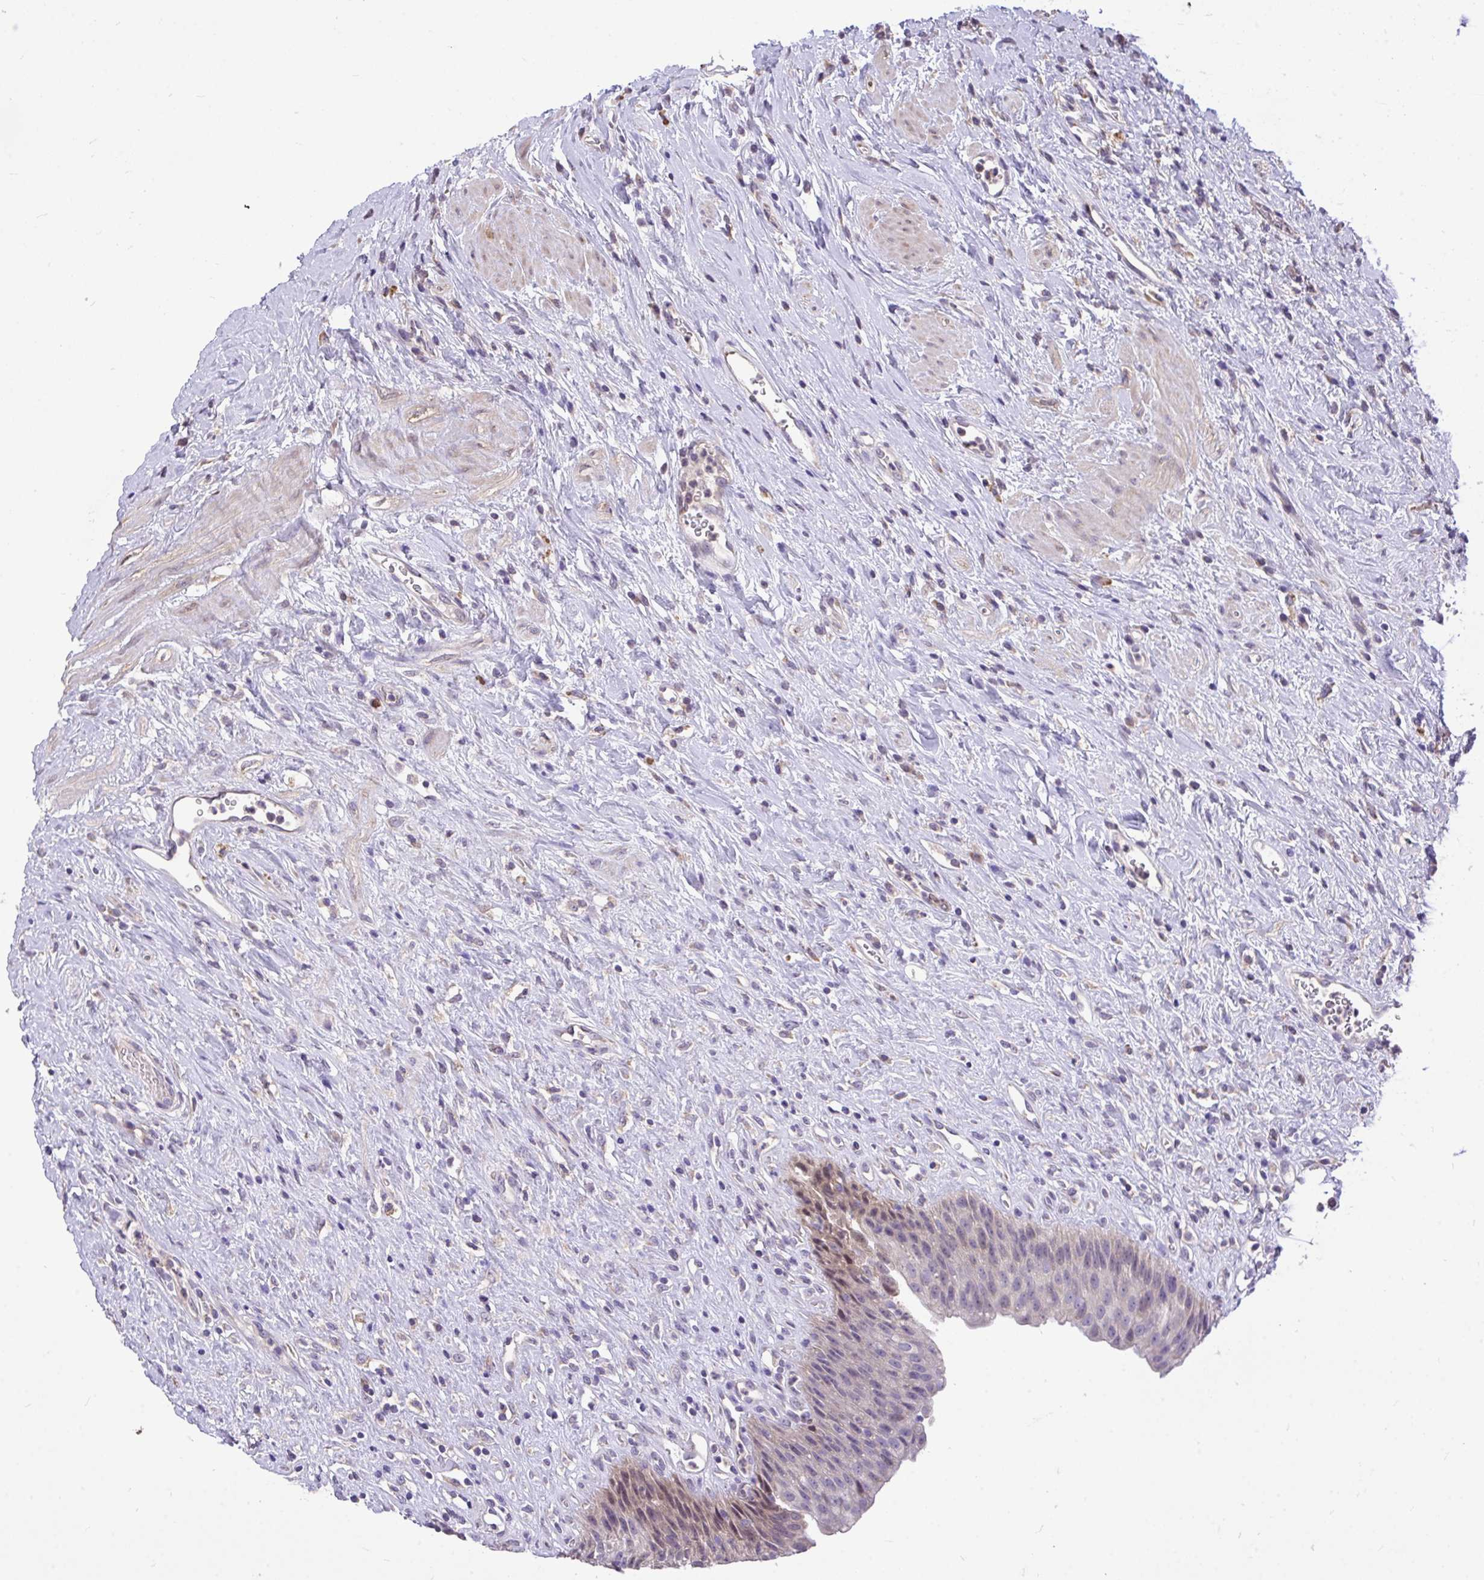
{"staining": {"intensity": "weak", "quantity": "<25%", "location": "cytoplasmic/membranous,nuclear"}, "tissue": "urinary bladder", "cell_type": "Urothelial cells", "image_type": "normal", "snomed": [{"axis": "morphology", "description": "Normal tissue, NOS"}, {"axis": "topography", "description": "Urinary bladder"}], "caption": "Protein analysis of unremarkable urinary bladder exhibits no significant positivity in urothelial cells.", "gene": "MPC2", "patient": {"sex": "female", "age": 56}}